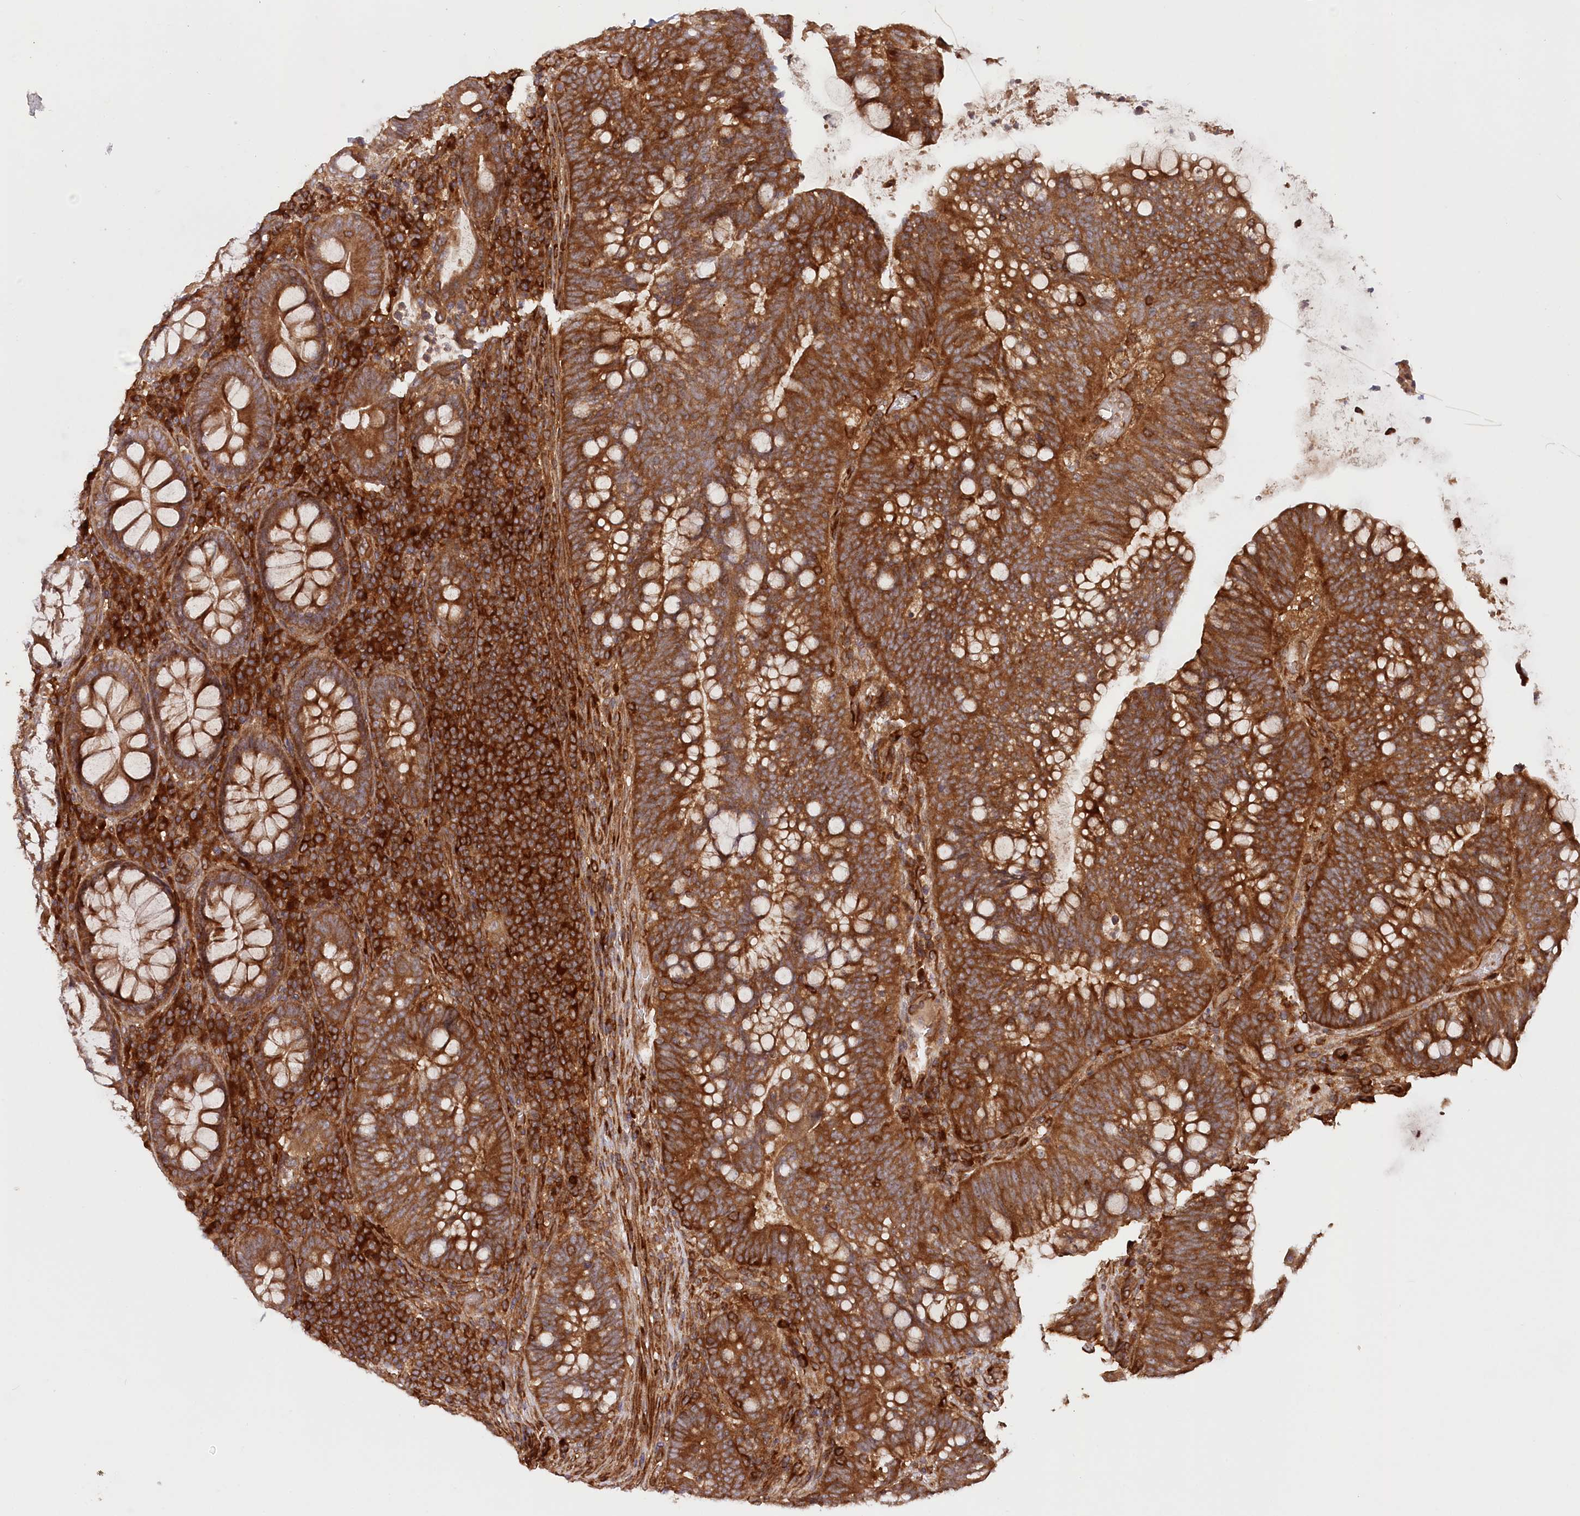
{"staining": {"intensity": "strong", "quantity": ">75%", "location": "cytoplasmic/membranous"}, "tissue": "colorectal cancer", "cell_type": "Tumor cells", "image_type": "cancer", "snomed": [{"axis": "morphology", "description": "Adenocarcinoma, NOS"}, {"axis": "topography", "description": "Colon"}], "caption": "Colorectal cancer (adenocarcinoma) tissue demonstrates strong cytoplasmic/membranous expression in about >75% of tumor cells, visualized by immunohistochemistry.", "gene": "PAIP2", "patient": {"sex": "female", "age": 66}}